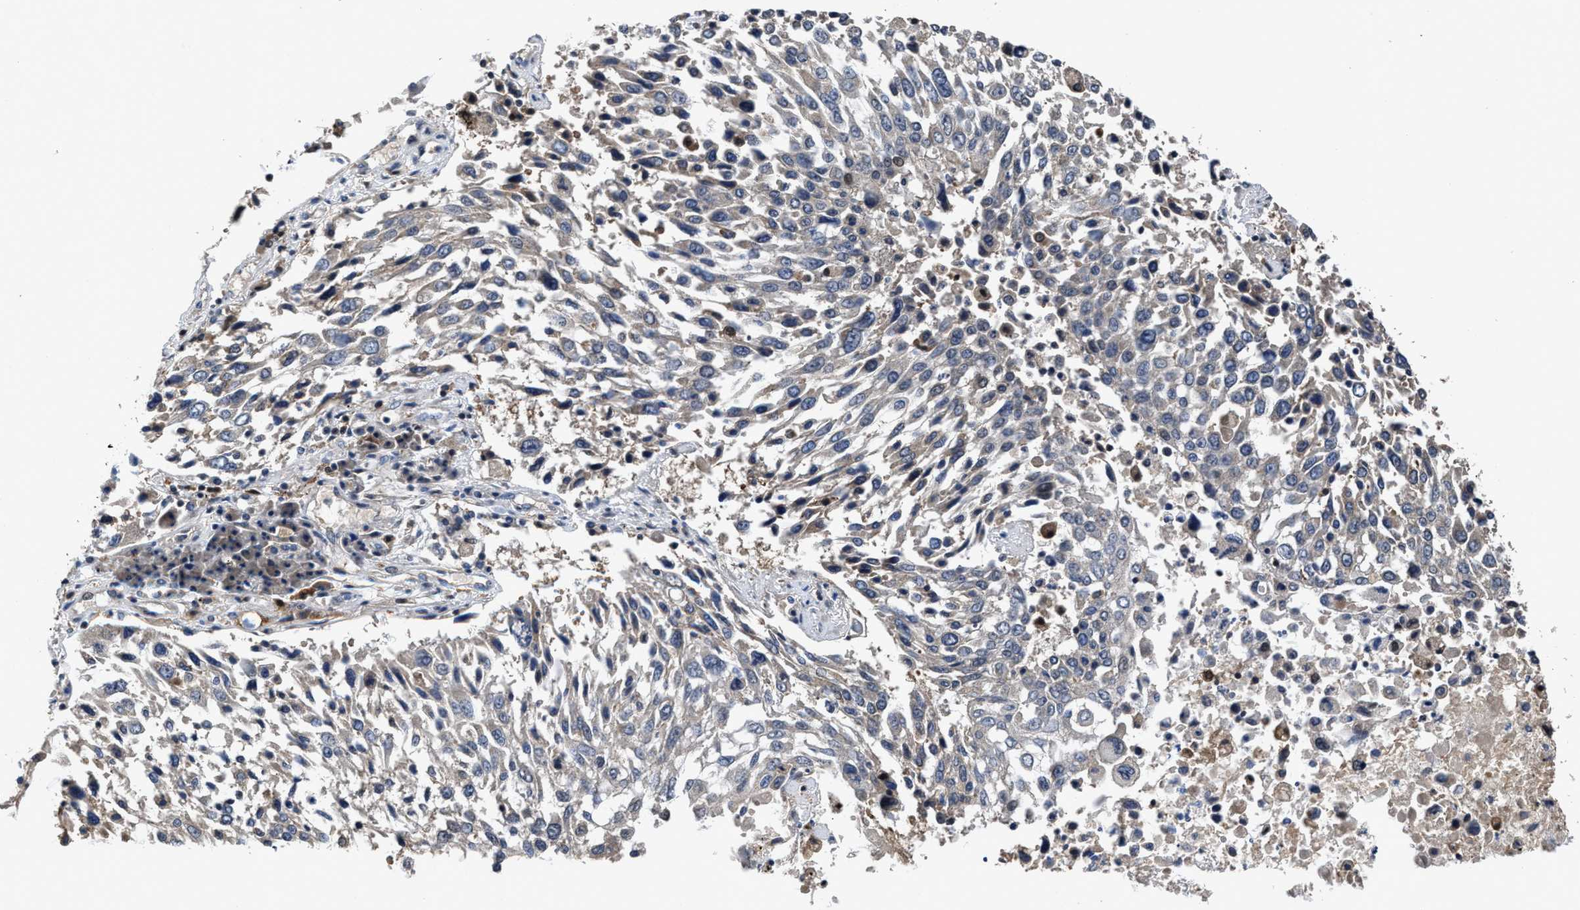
{"staining": {"intensity": "negative", "quantity": "none", "location": "none"}, "tissue": "lung cancer", "cell_type": "Tumor cells", "image_type": "cancer", "snomed": [{"axis": "morphology", "description": "Squamous cell carcinoma, NOS"}, {"axis": "topography", "description": "Lung"}], "caption": "Immunohistochemistry of lung cancer (squamous cell carcinoma) exhibits no expression in tumor cells.", "gene": "RGS10", "patient": {"sex": "male", "age": 65}}